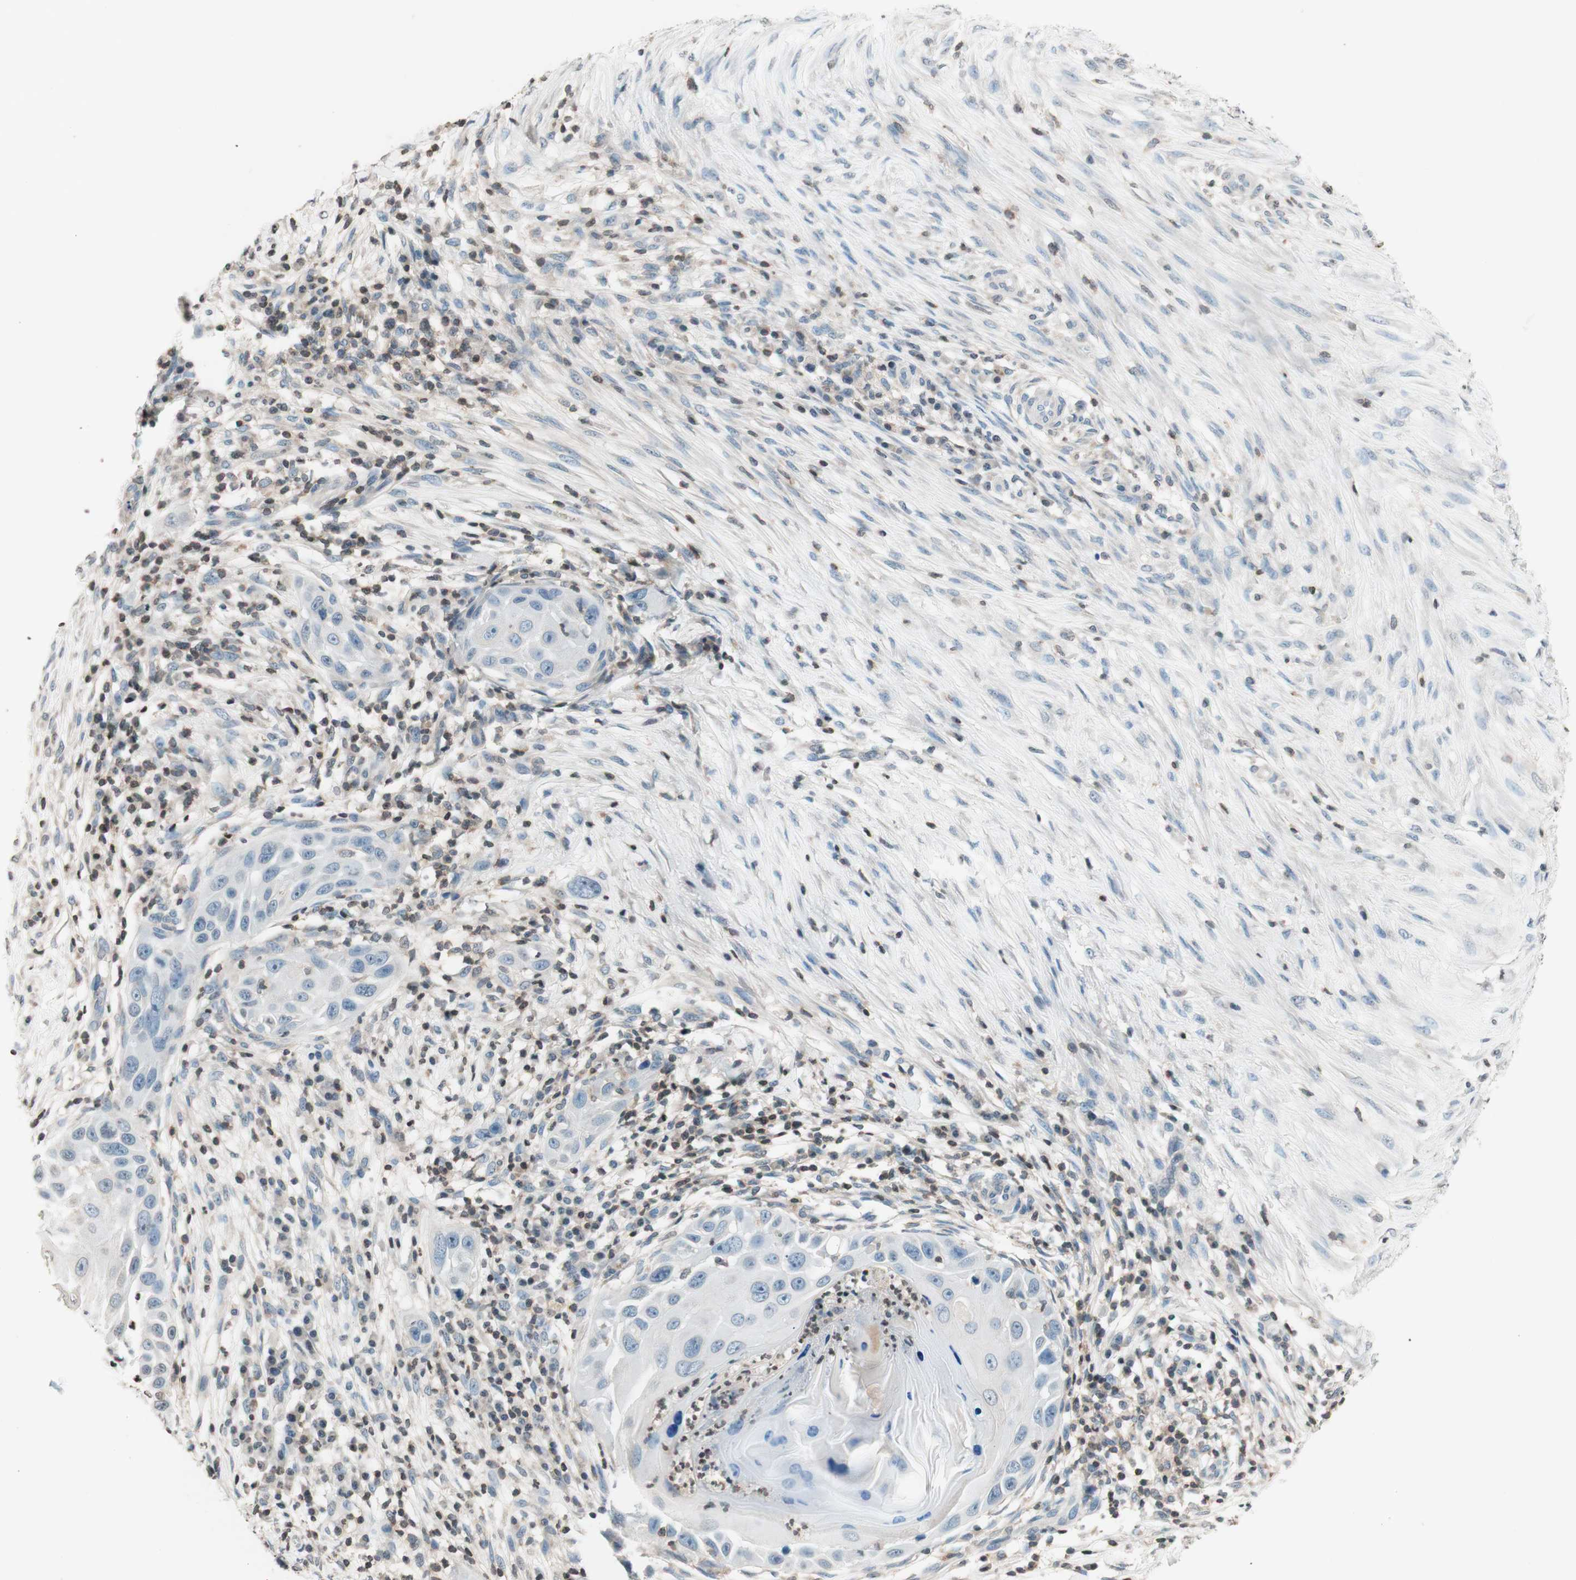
{"staining": {"intensity": "negative", "quantity": "none", "location": "none"}, "tissue": "skin cancer", "cell_type": "Tumor cells", "image_type": "cancer", "snomed": [{"axis": "morphology", "description": "Squamous cell carcinoma, NOS"}, {"axis": "topography", "description": "Skin"}], "caption": "Tumor cells are negative for brown protein staining in squamous cell carcinoma (skin). (DAB (3,3'-diaminobenzidine) IHC, high magnification).", "gene": "WIPF1", "patient": {"sex": "female", "age": 44}}